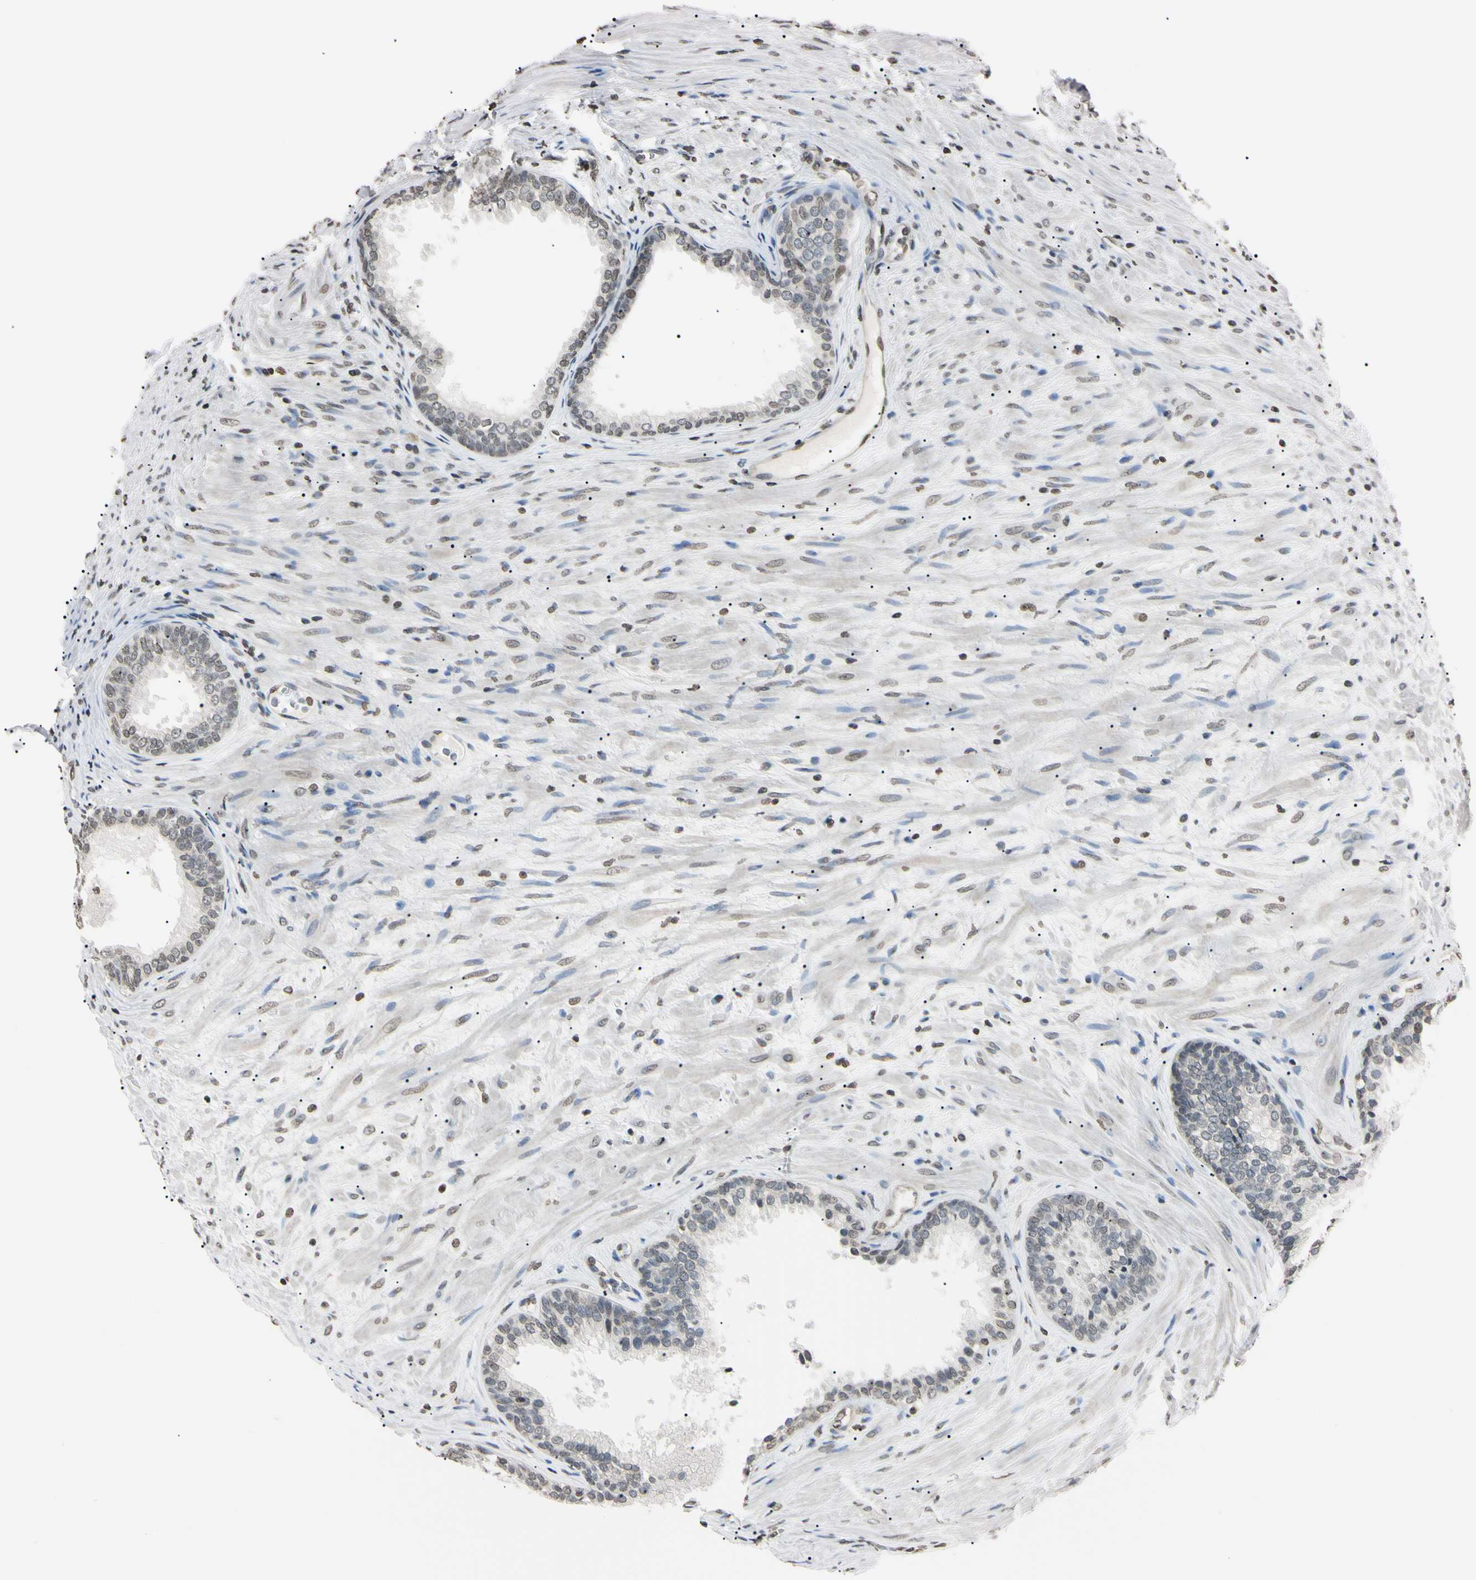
{"staining": {"intensity": "weak", "quantity": "25%-75%", "location": "cytoplasmic/membranous,nuclear"}, "tissue": "prostate", "cell_type": "Glandular cells", "image_type": "normal", "snomed": [{"axis": "morphology", "description": "Normal tissue, NOS"}, {"axis": "topography", "description": "Prostate"}], "caption": "Immunohistochemical staining of normal prostate shows low levels of weak cytoplasmic/membranous,nuclear staining in approximately 25%-75% of glandular cells. Immunohistochemistry (ihc) stains the protein of interest in brown and the nuclei are stained blue.", "gene": "CDC45", "patient": {"sex": "male", "age": 76}}